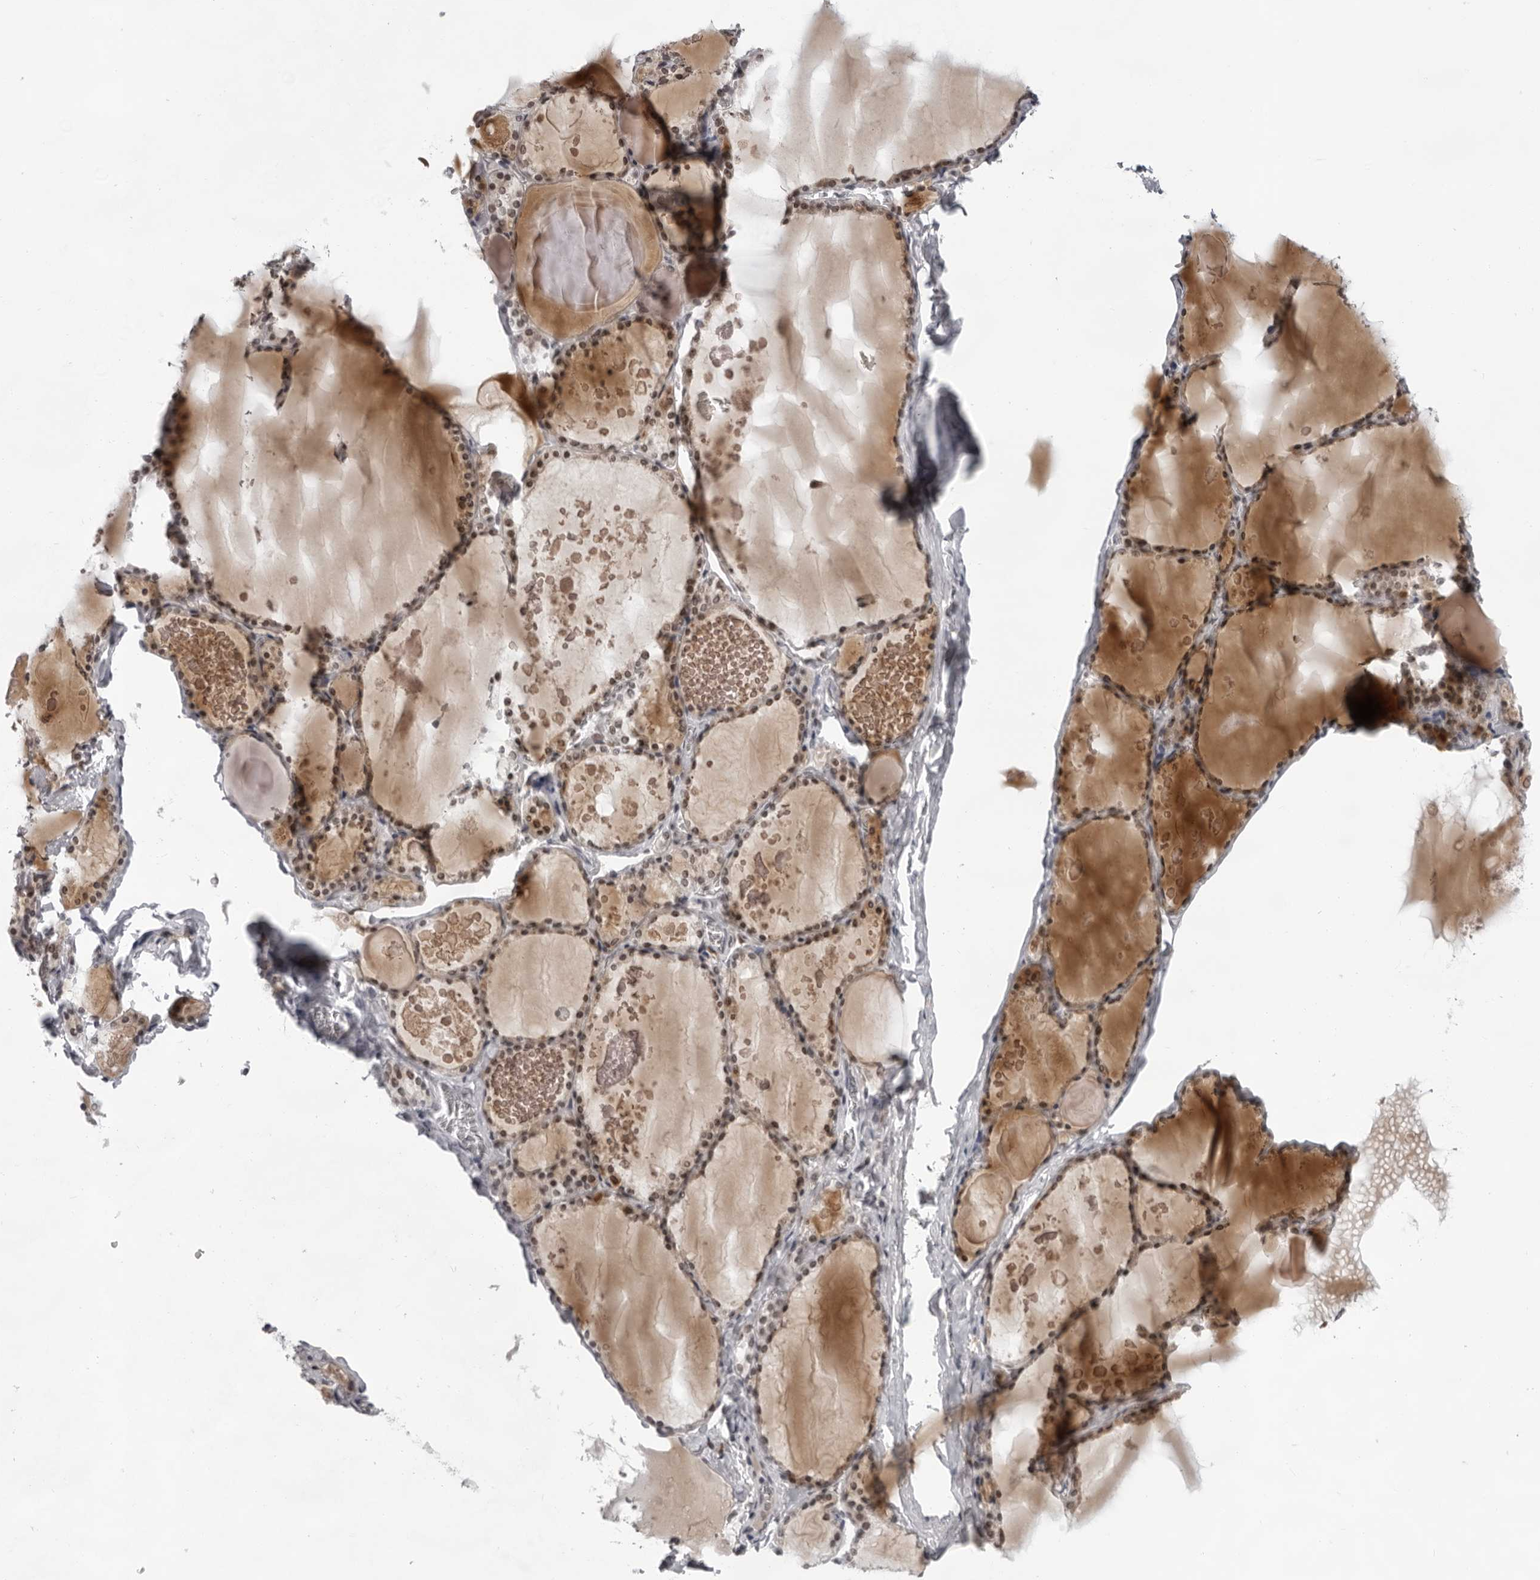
{"staining": {"intensity": "strong", "quantity": ">75%", "location": "cytoplasmic/membranous,nuclear"}, "tissue": "thyroid gland", "cell_type": "Glandular cells", "image_type": "normal", "snomed": [{"axis": "morphology", "description": "Normal tissue, NOS"}, {"axis": "topography", "description": "Thyroid gland"}], "caption": "Protein expression analysis of normal human thyroid gland reveals strong cytoplasmic/membranous,nuclear staining in approximately >75% of glandular cells.", "gene": "EXOSC10", "patient": {"sex": "male", "age": 56}}